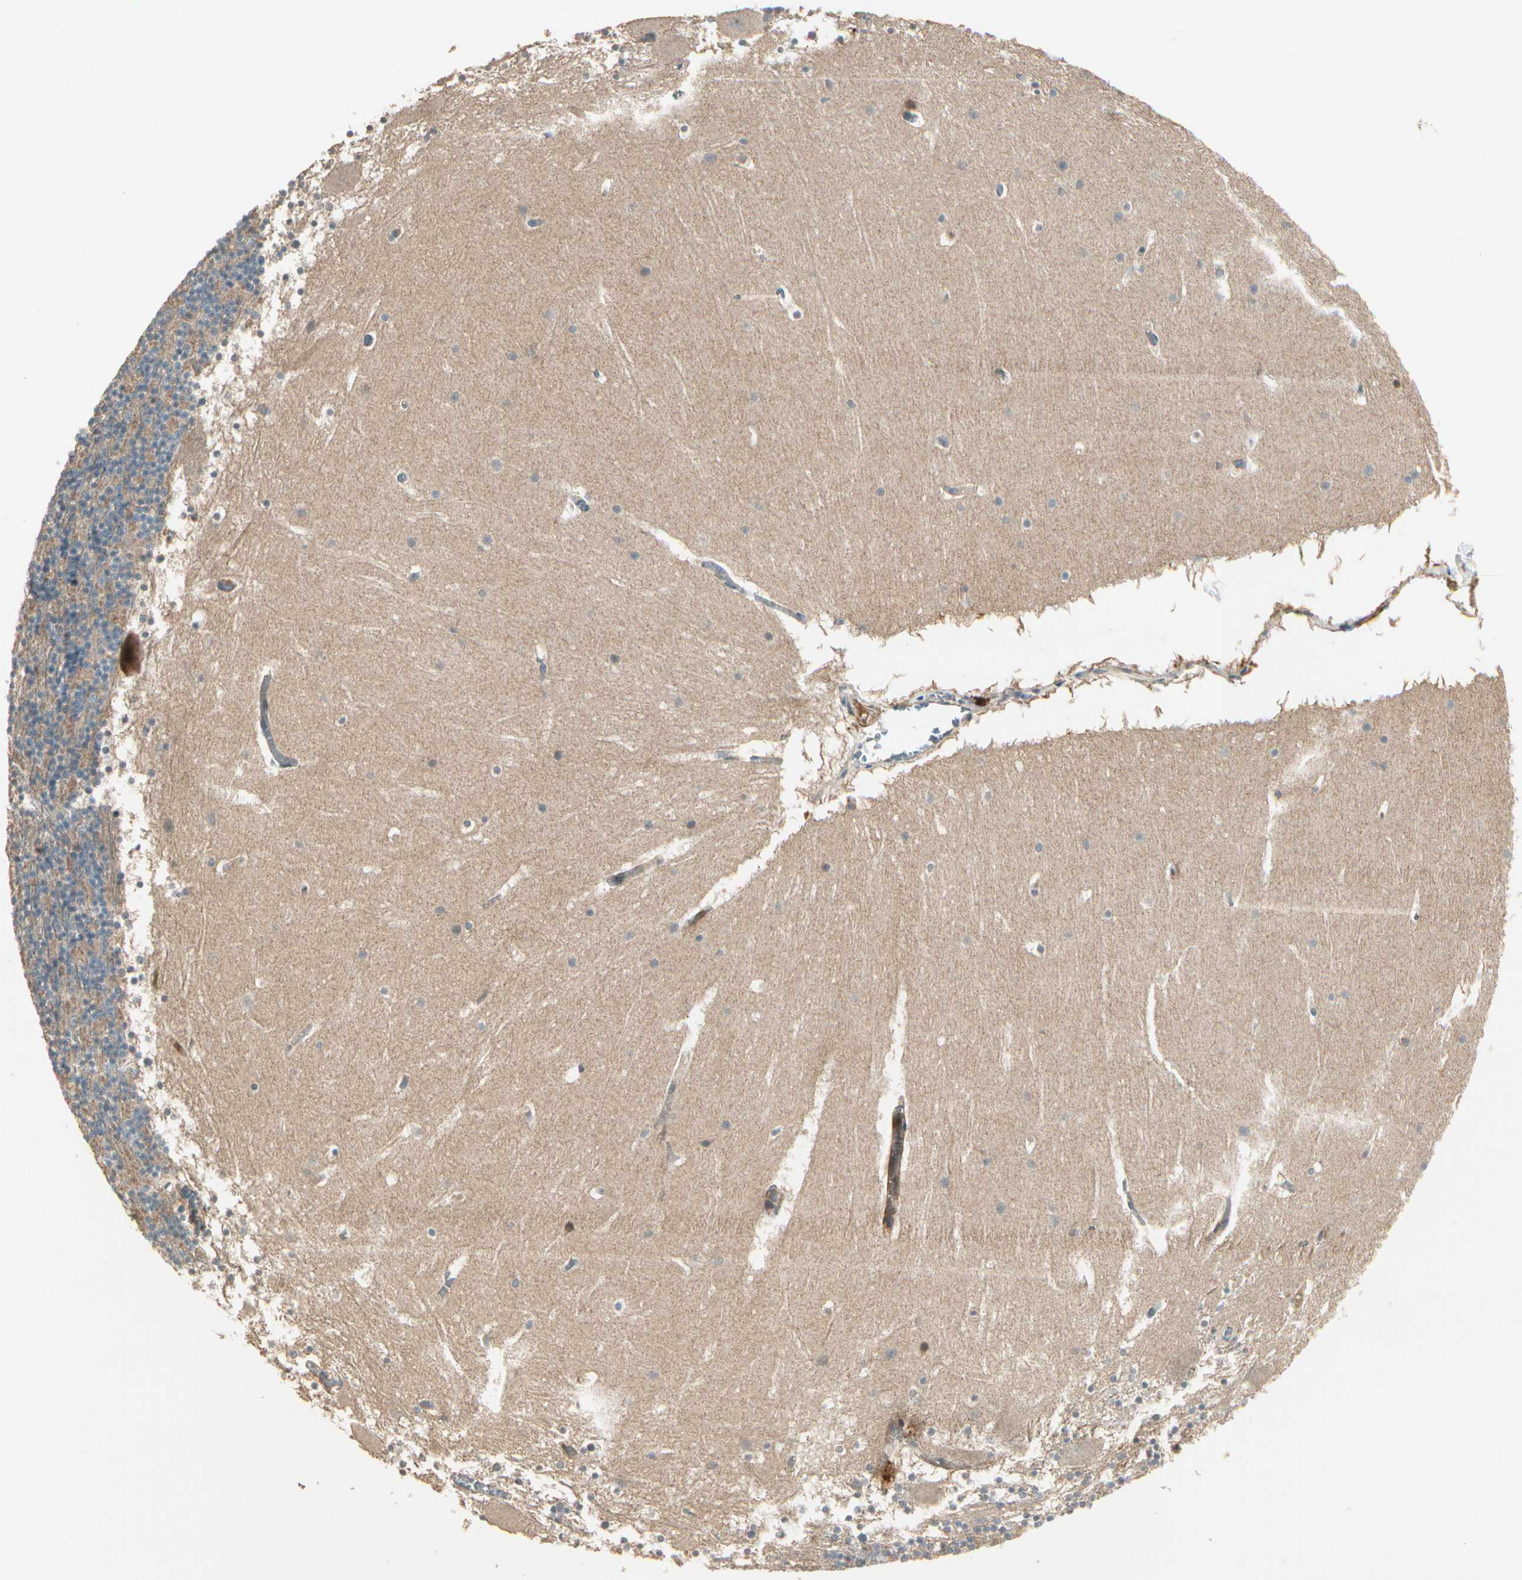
{"staining": {"intensity": "moderate", "quantity": "<25%", "location": "cytoplasmic/membranous"}, "tissue": "cerebellum", "cell_type": "Cells in granular layer", "image_type": "normal", "snomed": [{"axis": "morphology", "description": "Normal tissue, NOS"}, {"axis": "topography", "description": "Cerebellum"}], "caption": "Benign cerebellum was stained to show a protein in brown. There is low levels of moderate cytoplasmic/membranous staining in approximately <25% of cells in granular layer. (DAB (3,3'-diaminobenzidine) IHC with brightfield microscopy, high magnification).", "gene": "ACVR1", "patient": {"sex": "male", "age": 45}}